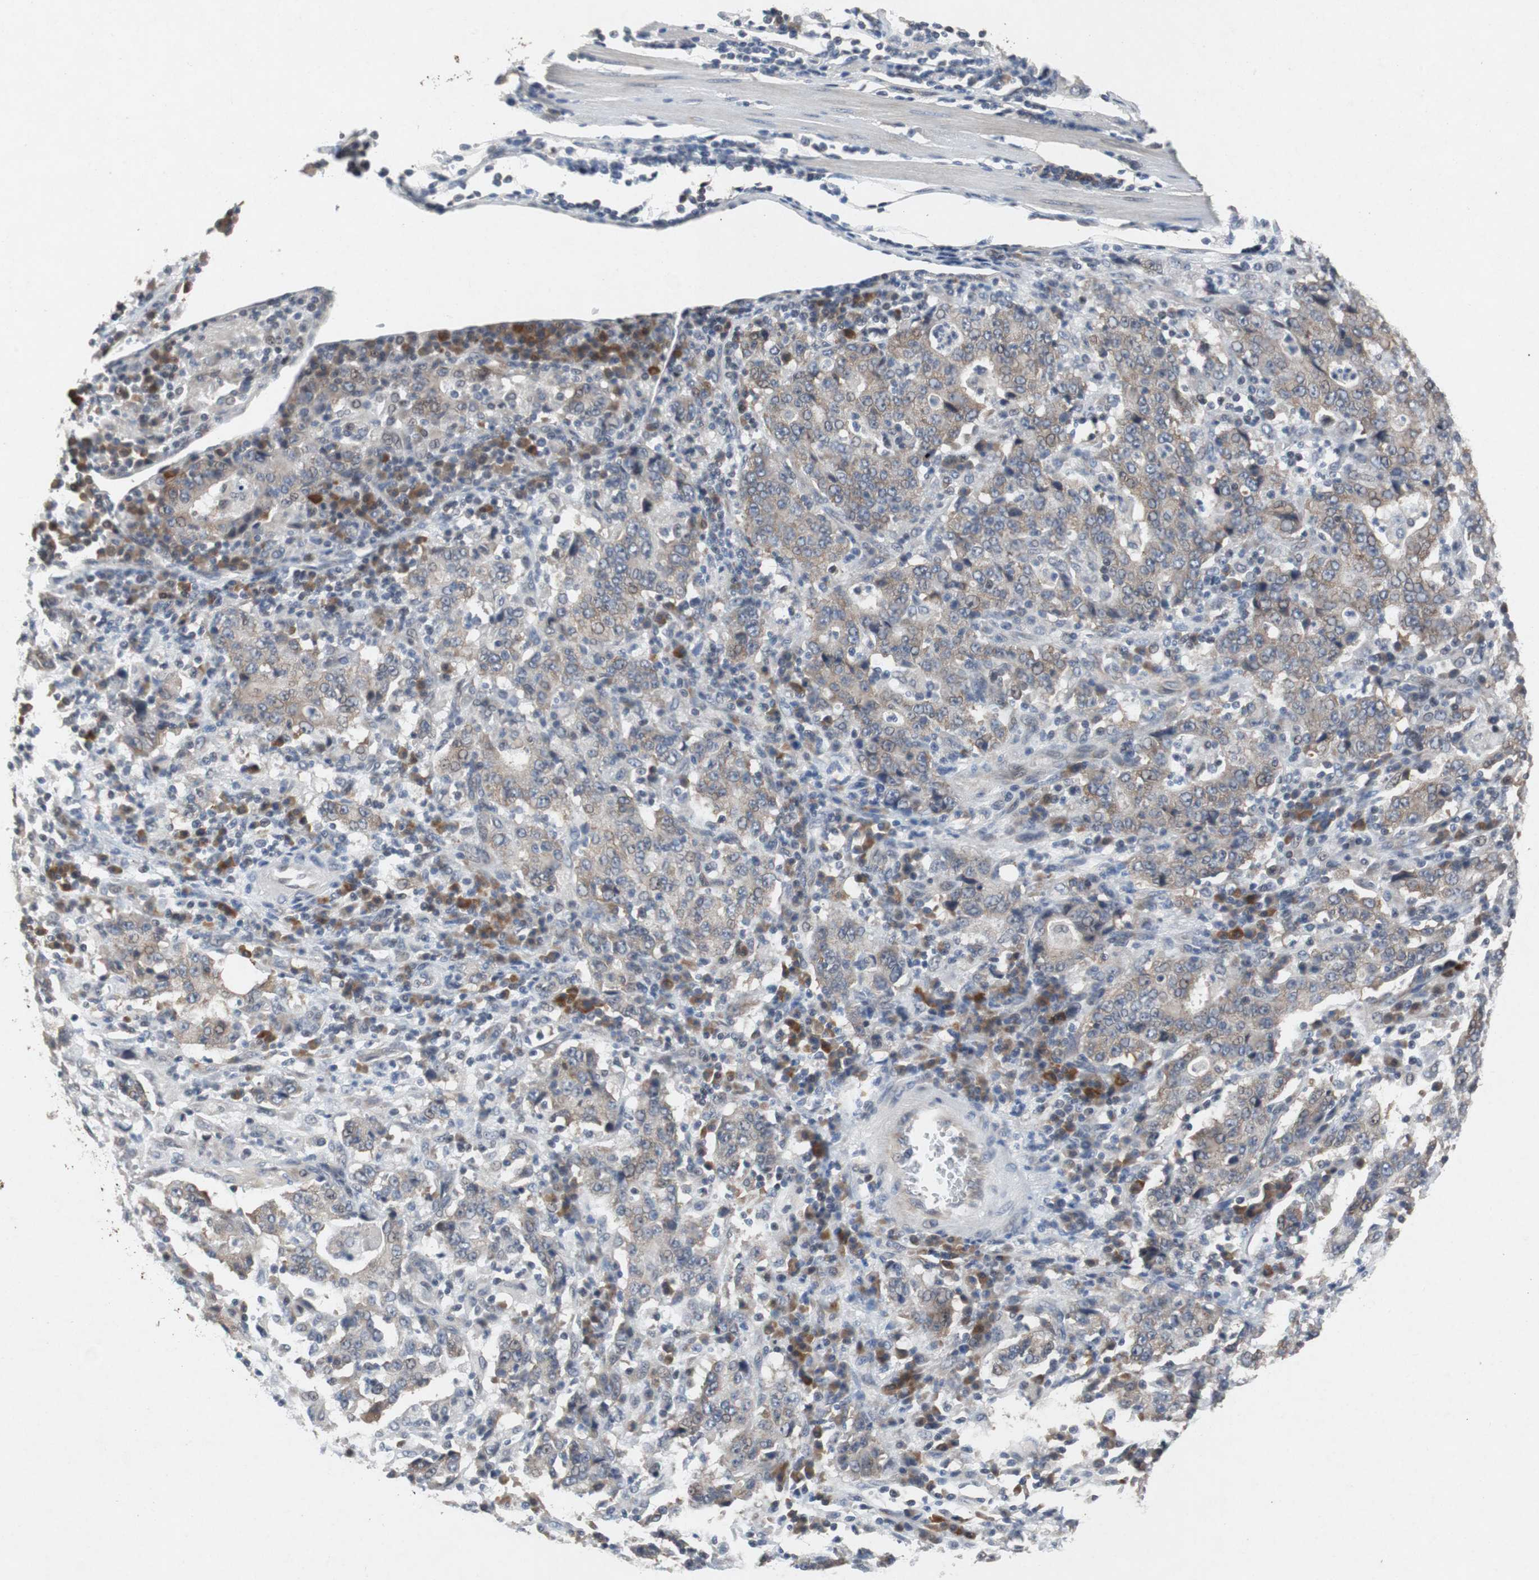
{"staining": {"intensity": "weak", "quantity": "25%-75%", "location": "cytoplasmic/membranous"}, "tissue": "stomach cancer", "cell_type": "Tumor cells", "image_type": "cancer", "snomed": [{"axis": "morphology", "description": "Normal tissue, NOS"}, {"axis": "morphology", "description": "Adenocarcinoma, NOS"}, {"axis": "topography", "description": "Stomach, upper"}, {"axis": "topography", "description": "Stomach"}], "caption": "A high-resolution image shows immunohistochemistry (IHC) staining of adenocarcinoma (stomach), which exhibits weak cytoplasmic/membranous expression in approximately 25%-75% of tumor cells.", "gene": "TP63", "patient": {"sex": "male", "age": 59}}